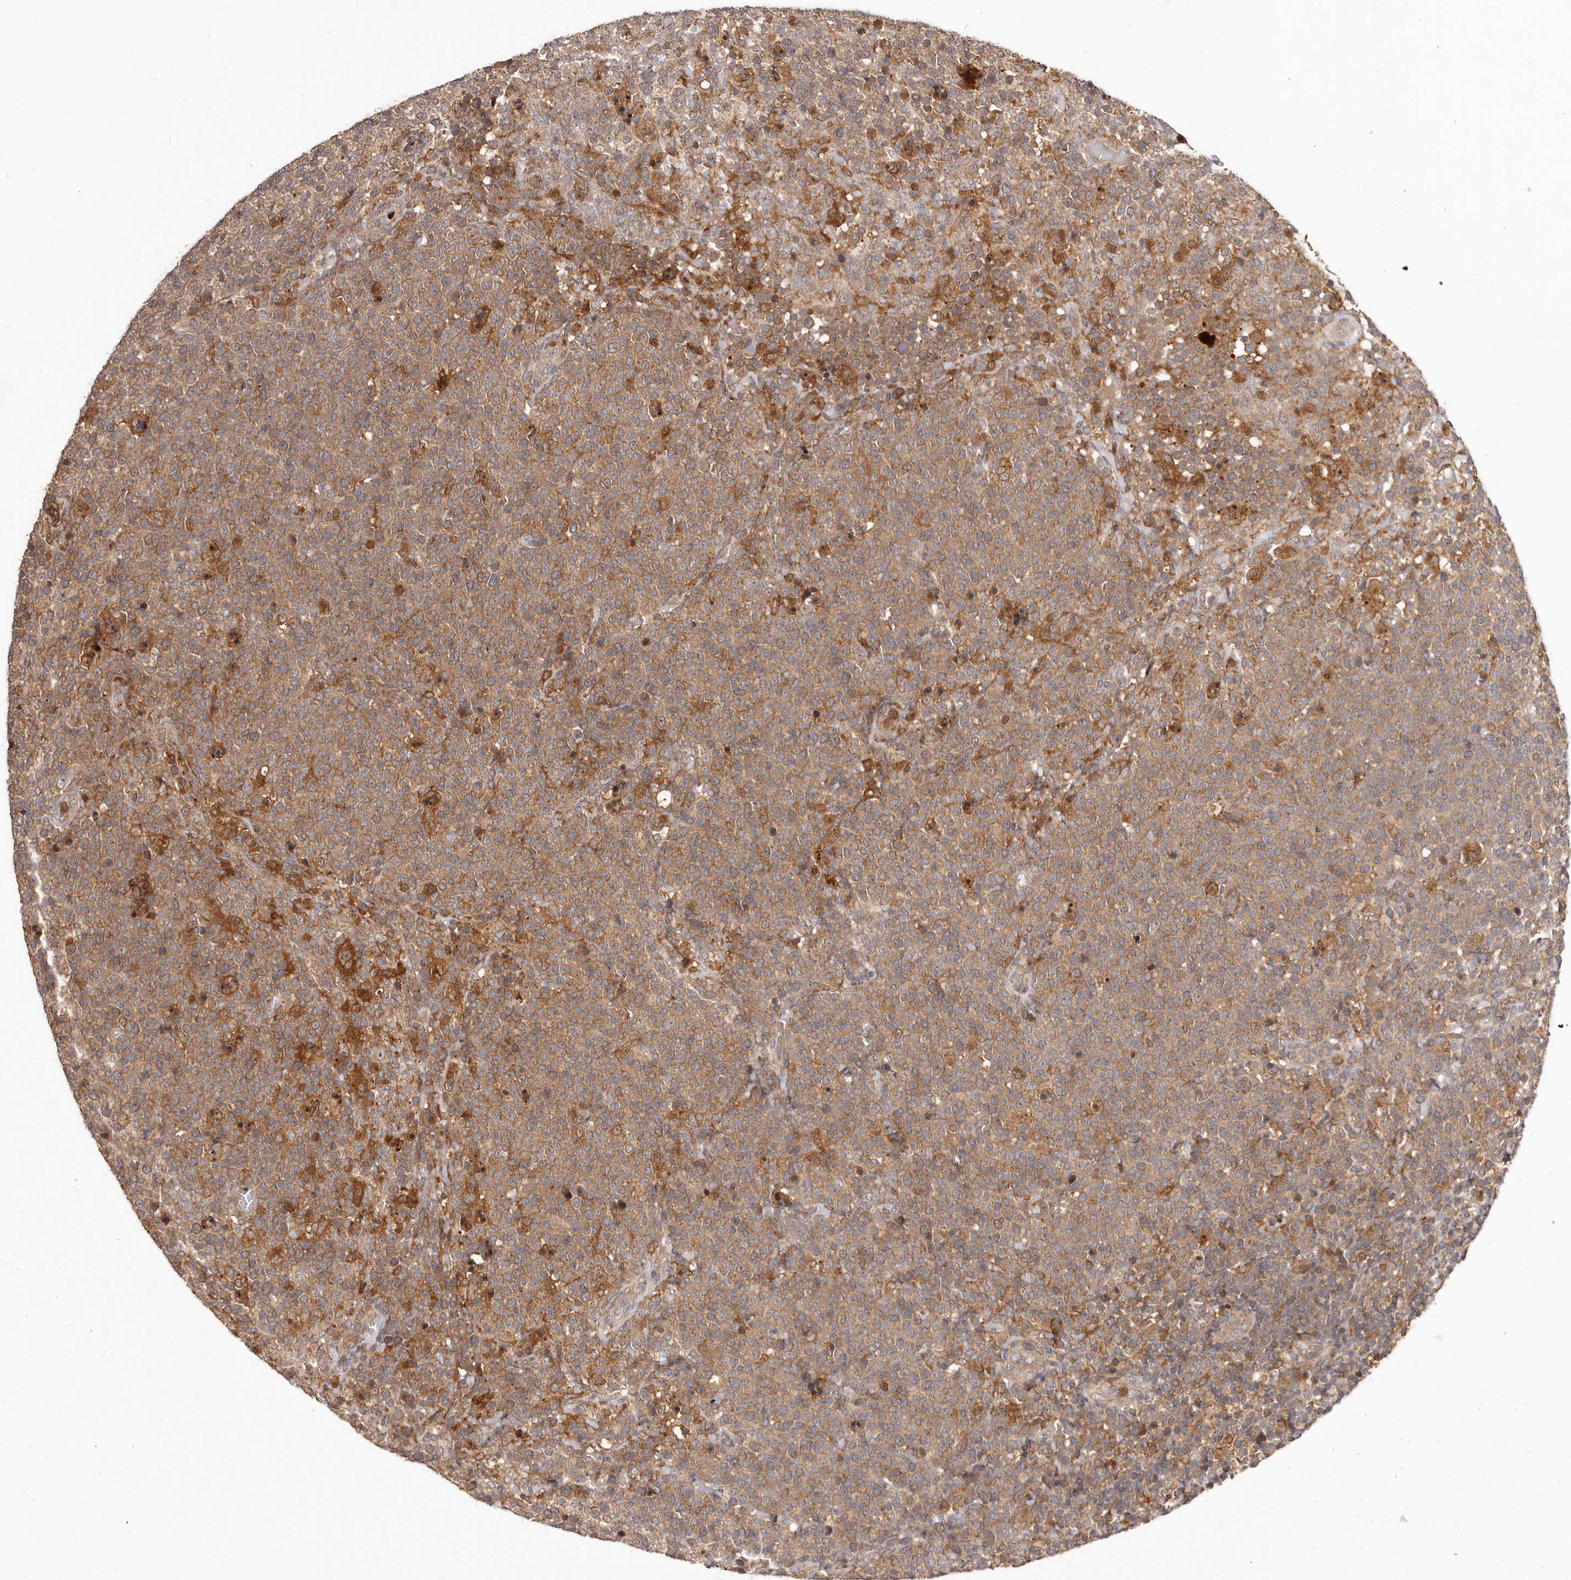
{"staining": {"intensity": "moderate", "quantity": ">75%", "location": "cytoplasmic/membranous"}, "tissue": "lymphoma", "cell_type": "Tumor cells", "image_type": "cancer", "snomed": [{"axis": "morphology", "description": "Malignant lymphoma, non-Hodgkin's type, High grade"}, {"axis": "topography", "description": "Lymph node"}], "caption": "Protein staining of malignant lymphoma, non-Hodgkin's type (high-grade) tissue displays moderate cytoplasmic/membranous staining in approximately >75% of tumor cells. The staining was performed using DAB, with brown indicating positive protein expression. Nuclei are stained blue with hematoxylin.", "gene": "RNF187", "patient": {"sex": "male", "age": 61}}